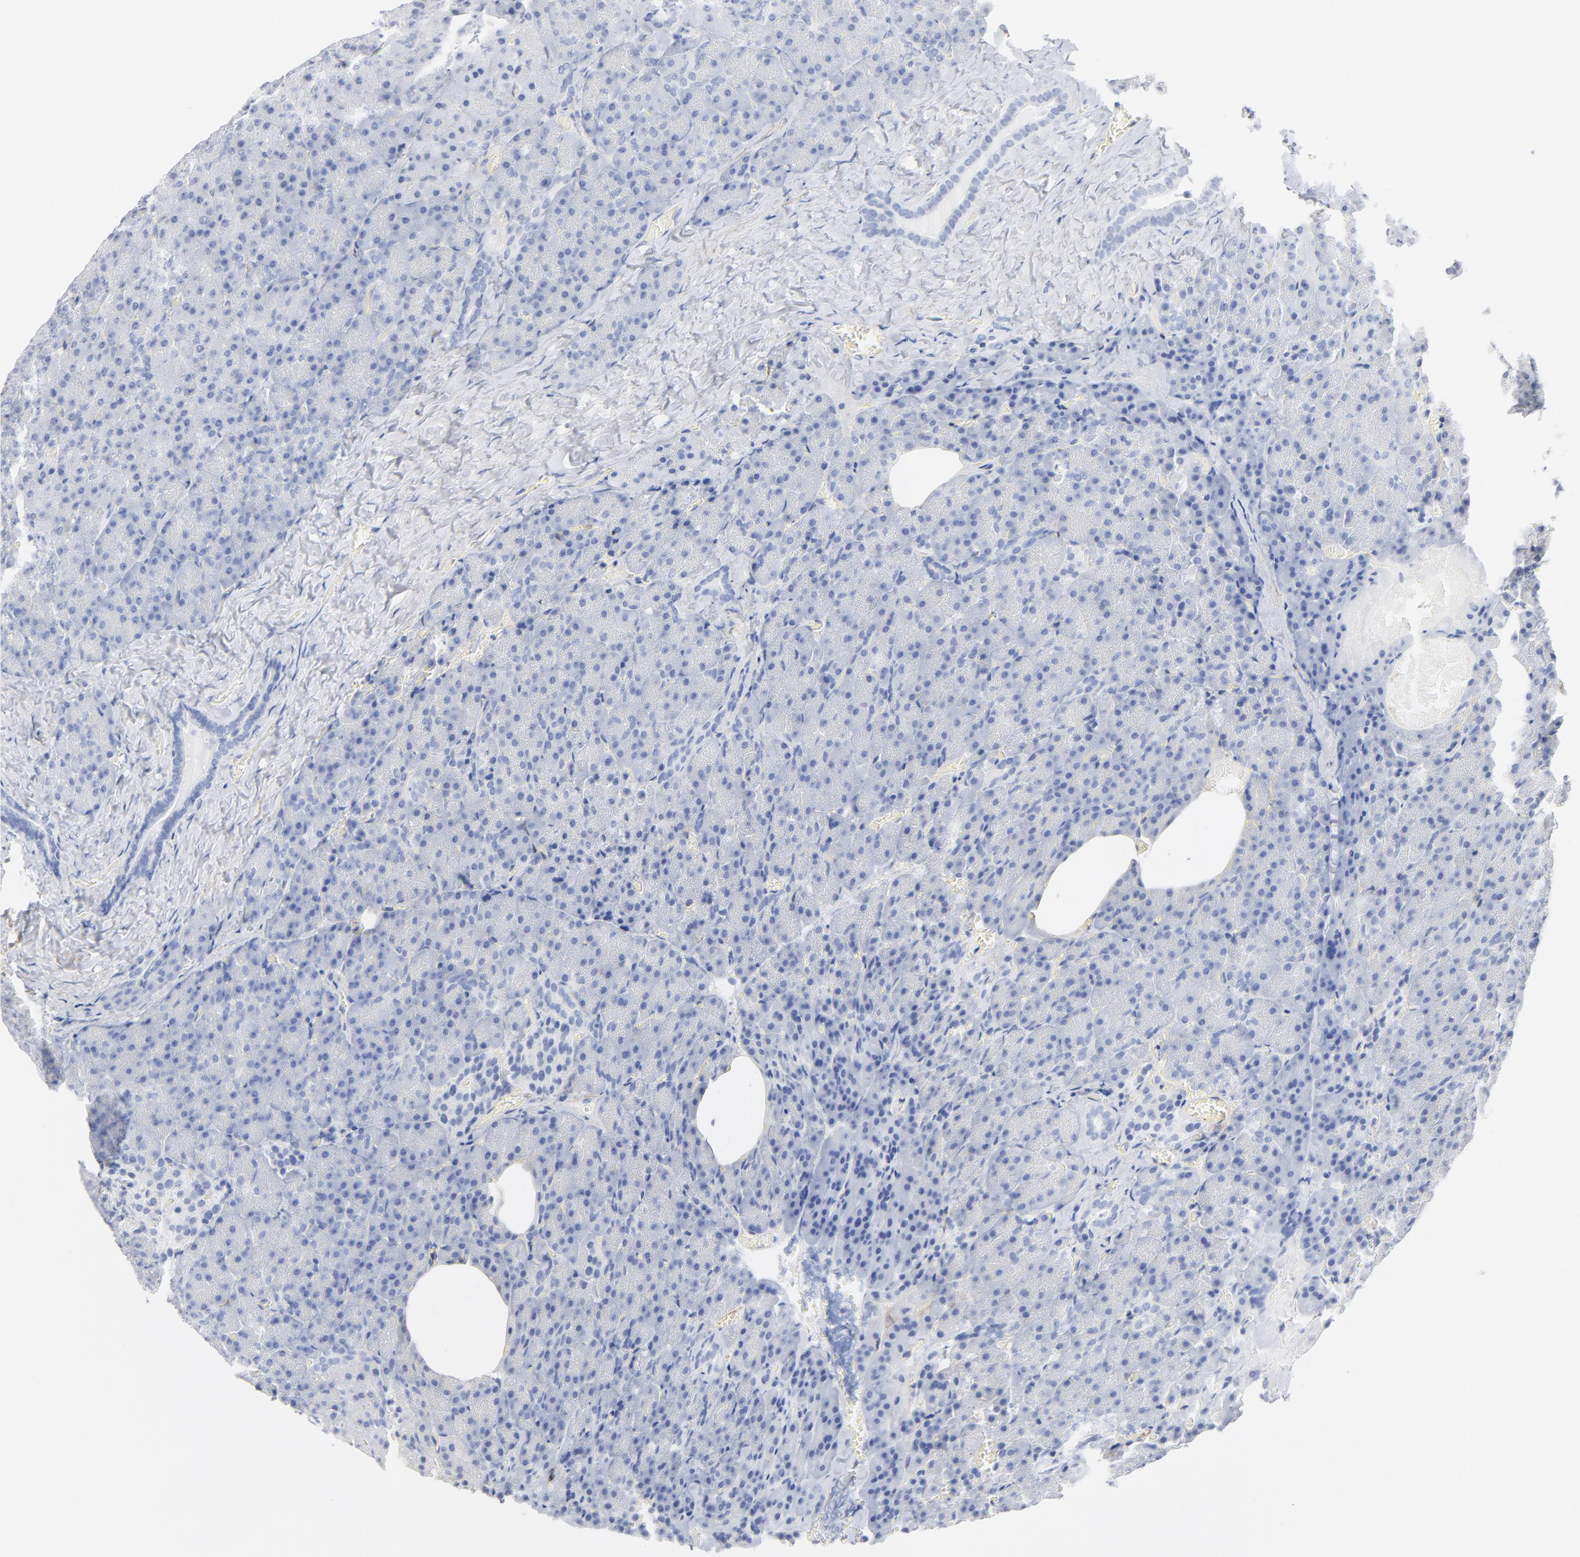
{"staining": {"intensity": "negative", "quantity": "none", "location": "none"}, "tissue": "carcinoid", "cell_type": "Tumor cells", "image_type": "cancer", "snomed": [{"axis": "morphology", "description": "Normal tissue, NOS"}, {"axis": "morphology", "description": "Carcinoid, malignant, NOS"}, {"axis": "topography", "description": "Pancreas"}], "caption": "The micrograph exhibits no significant staining in tumor cells of carcinoid. (Immunohistochemistry (ihc), brightfield microscopy, high magnification).", "gene": "AGTR1", "patient": {"sex": "female", "age": 35}}